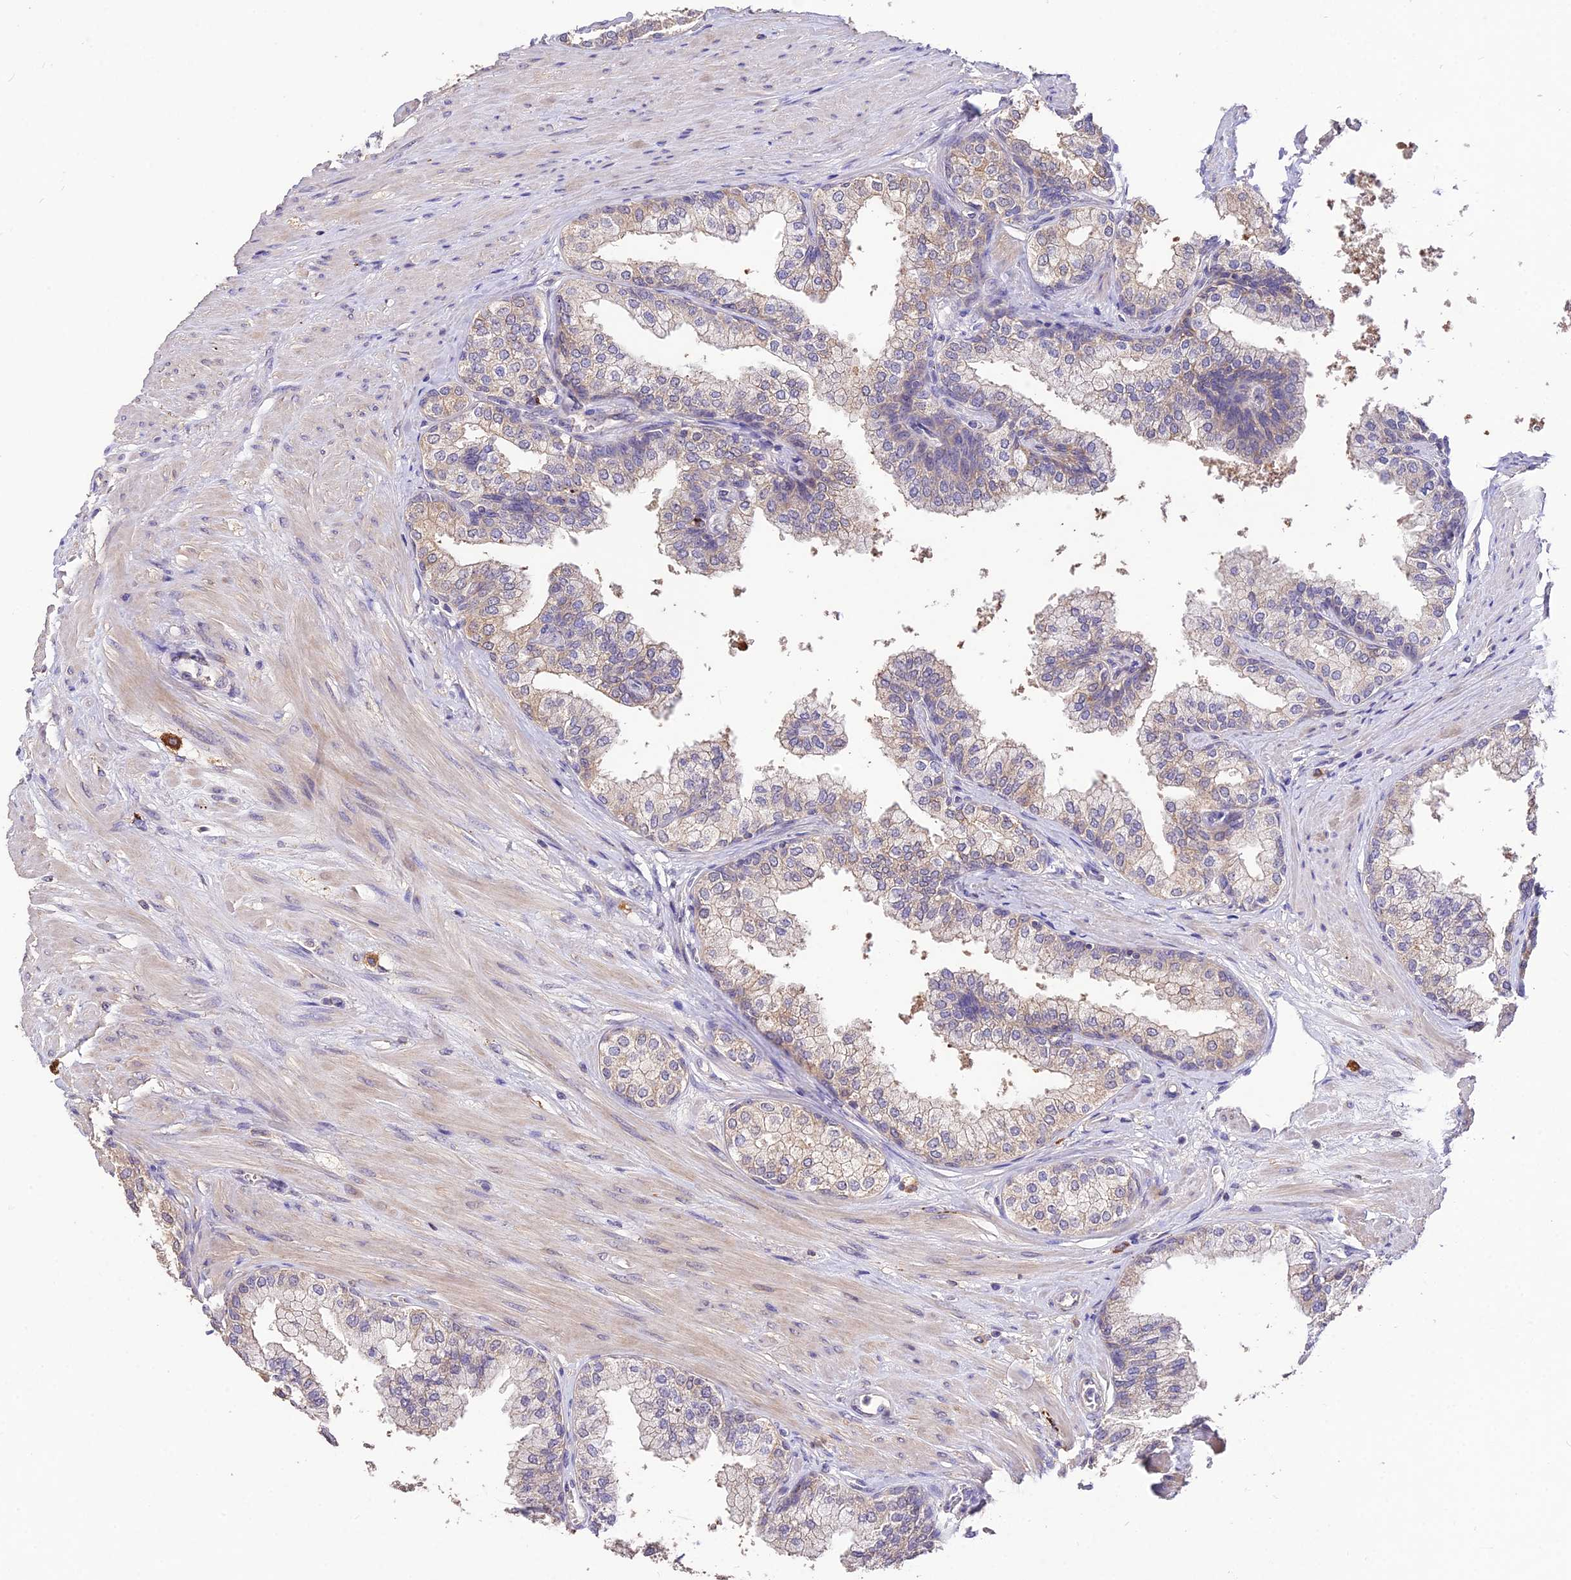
{"staining": {"intensity": "moderate", "quantity": "25%-75%", "location": "cytoplasmic/membranous"}, "tissue": "prostate", "cell_type": "Glandular cells", "image_type": "normal", "snomed": [{"axis": "morphology", "description": "Normal tissue, NOS"}, {"axis": "topography", "description": "Prostate"}], "caption": "A brown stain highlights moderate cytoplasmic/membranous staining of a protein in glandular cells of normal prostate.", "gene": "SDHD", "patient": {"sex": "male", "age": 60}}